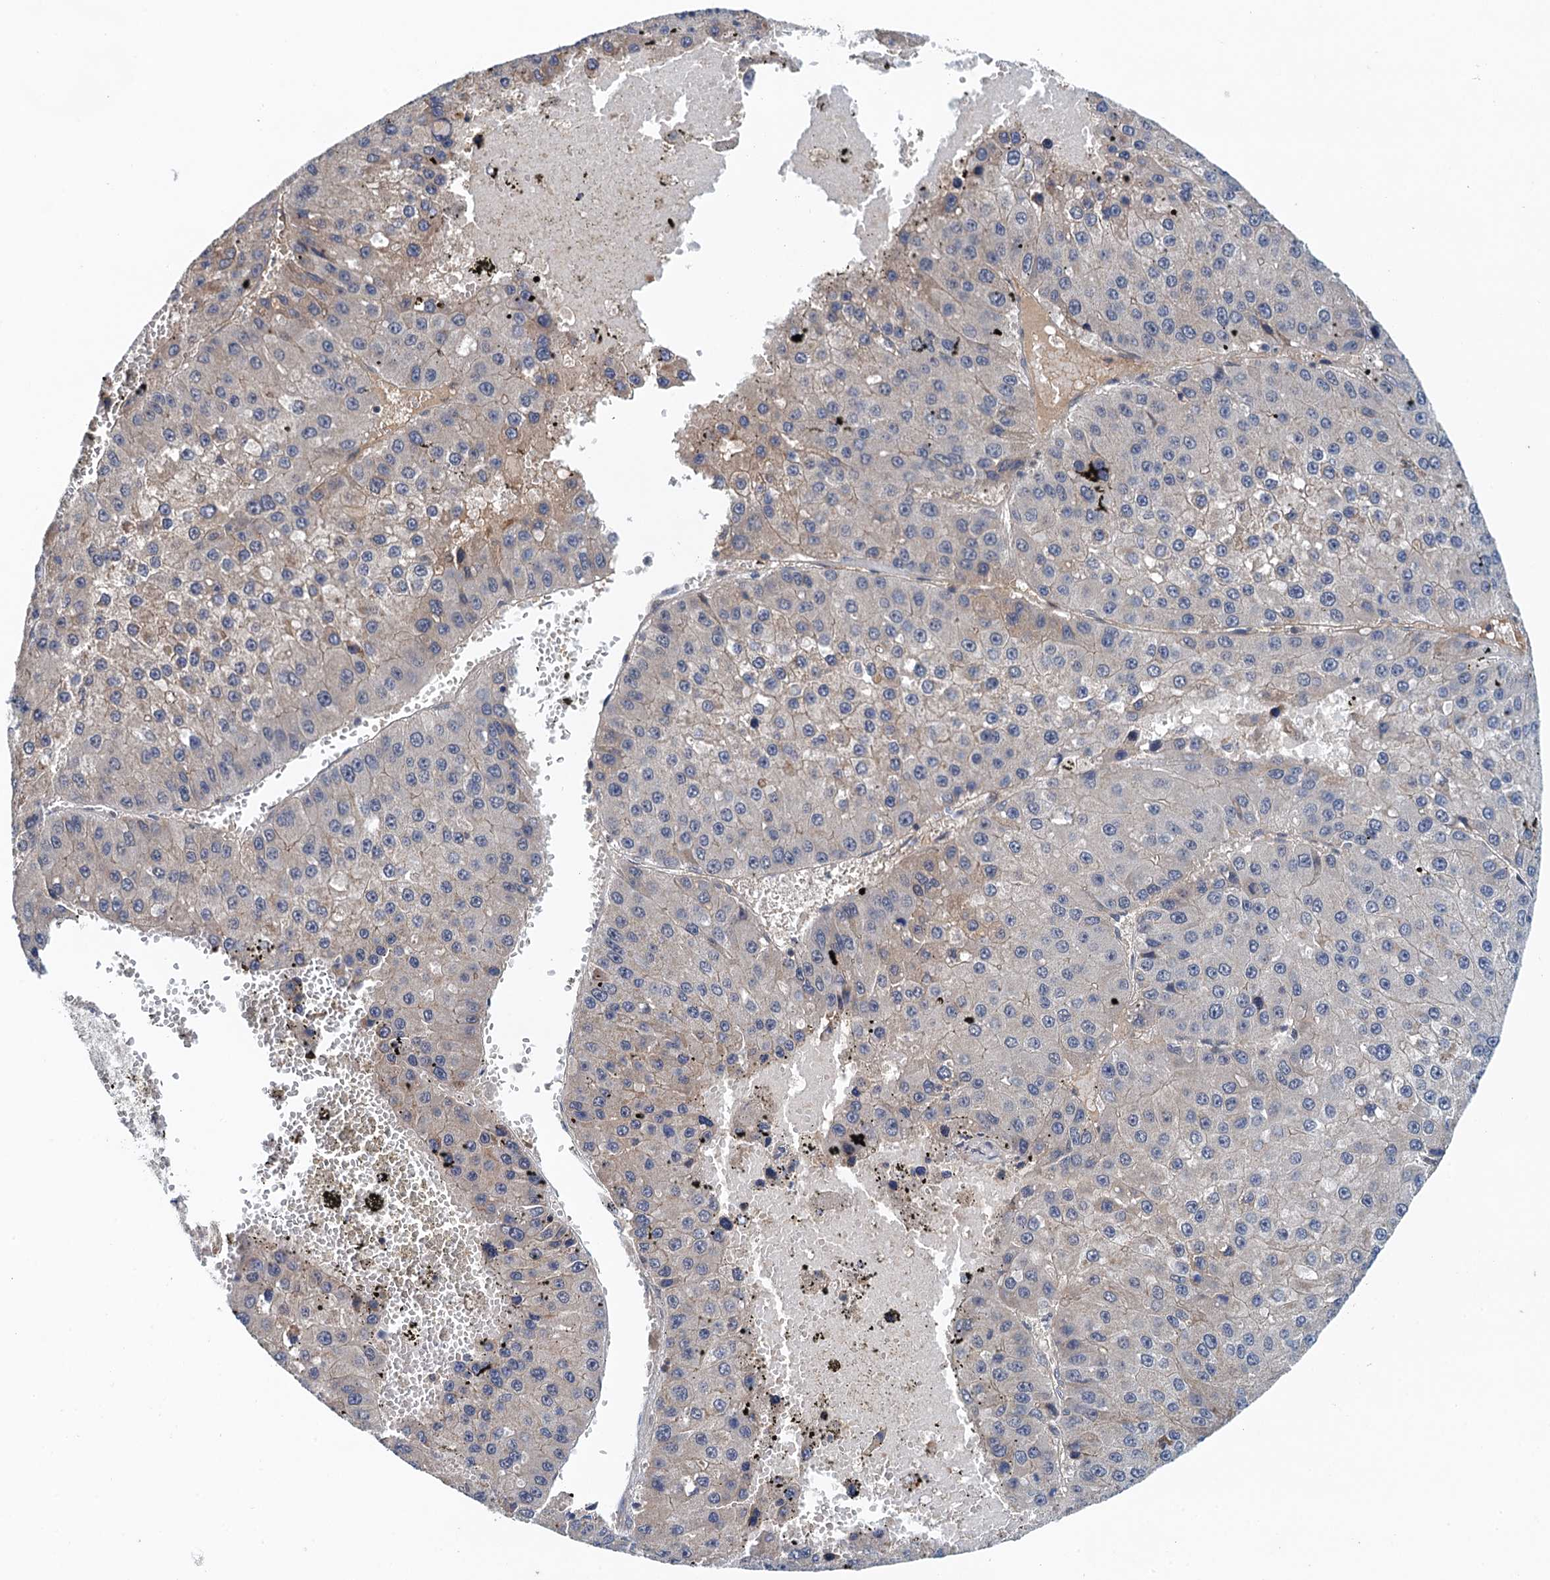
{"staining": {"intensity": "negative", "quantity": "none", "location": "none"}, "tissue": "liver cancer", "cell_type": "Tumor cells", "image_type": "cancer", "snomed": [{"axis": "morphology", "description": "Carcinoma, Hepatocellular, NOS"}, {"axis": "topography", "description": "Liver"}], "caption": "Immunohistochemistry image of neoplastic tissue: hepatocellular carcinoma (liver) stained with DAB (3,3'-diaminobenzidine) exhibits no significant protein staining in tumor cells.", "gene": "MDM1", "patient": {"sex": "female", "age": 73}}